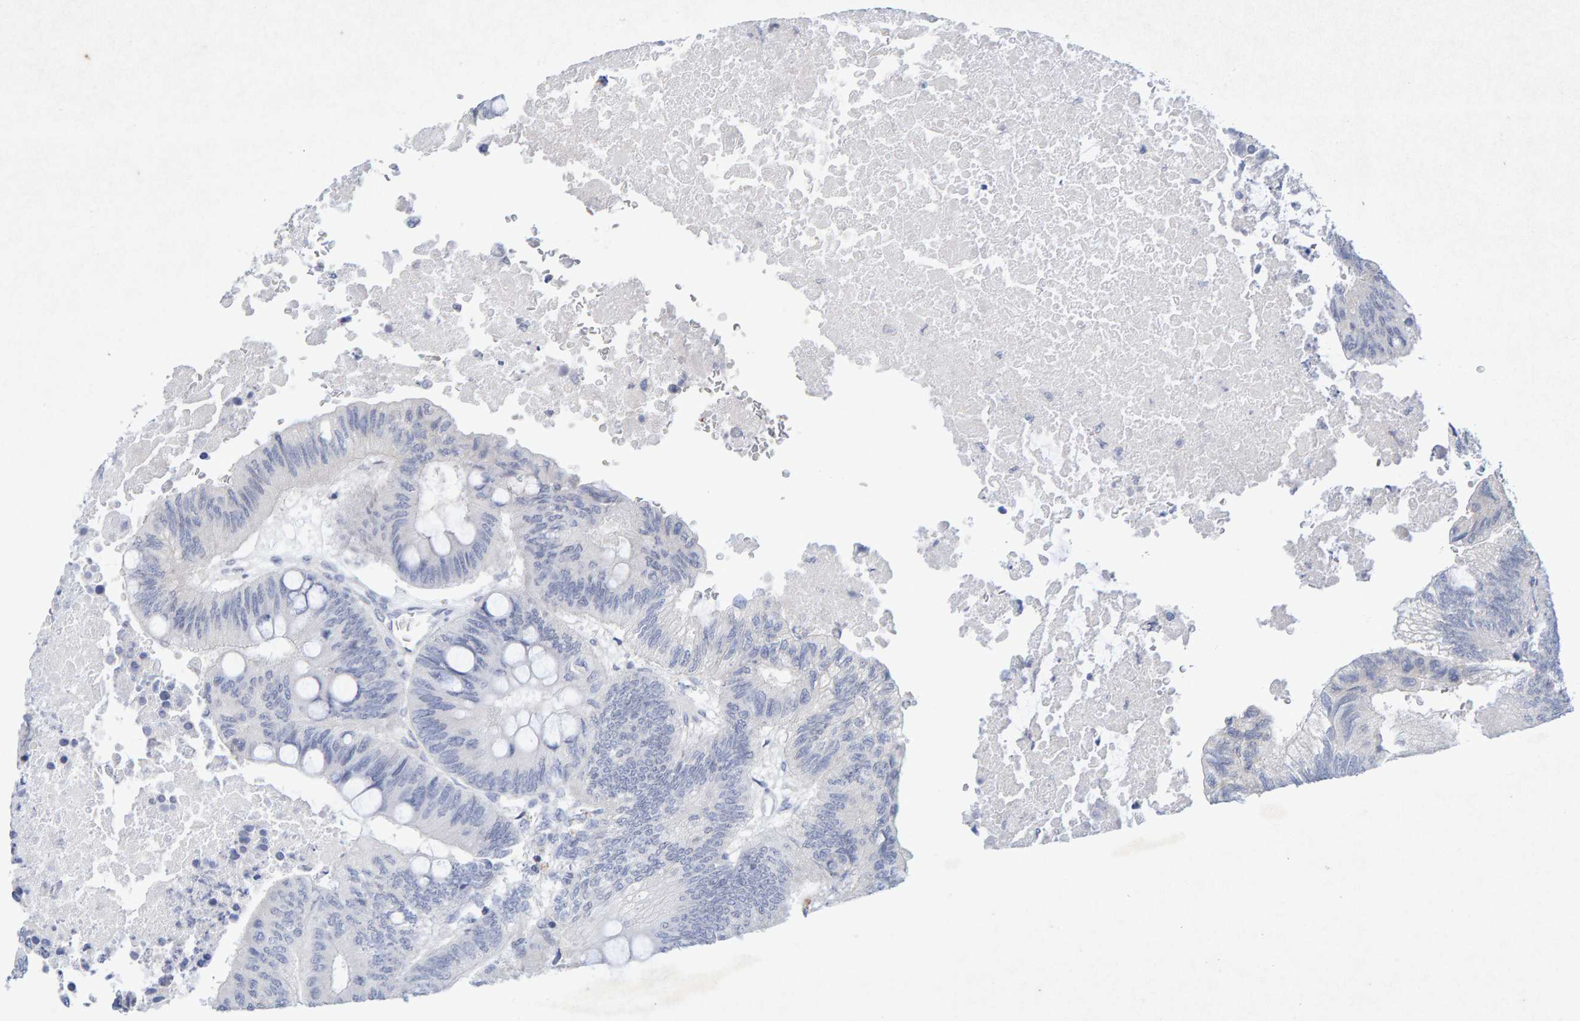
{"staining": {"intensity": "negative", "quantity": "none", "location": "none"}, "tissue": "colorectal cancer", "cell_type": "Tumor cells", "image_type": "cancer", "snomed": [{"axis": "morphology", "description": "Normal tissue, NOS"}, {"axis": "morphology", "description": "Adenocarcinoma, NOS"}, {"axis": "topography", "description": "Rectum"}, {"axis": "topography", "description": "Peripheral nerve tissue"}], "caption": "A high-resolution histopathology image shows immunohistochemistry (IHC) staining of colorectal adenocarcinoma, which demonstrates no significant staining in tumor cells.", "gene": "CDH2", "patient": {"sex": "male", "age": 92}}